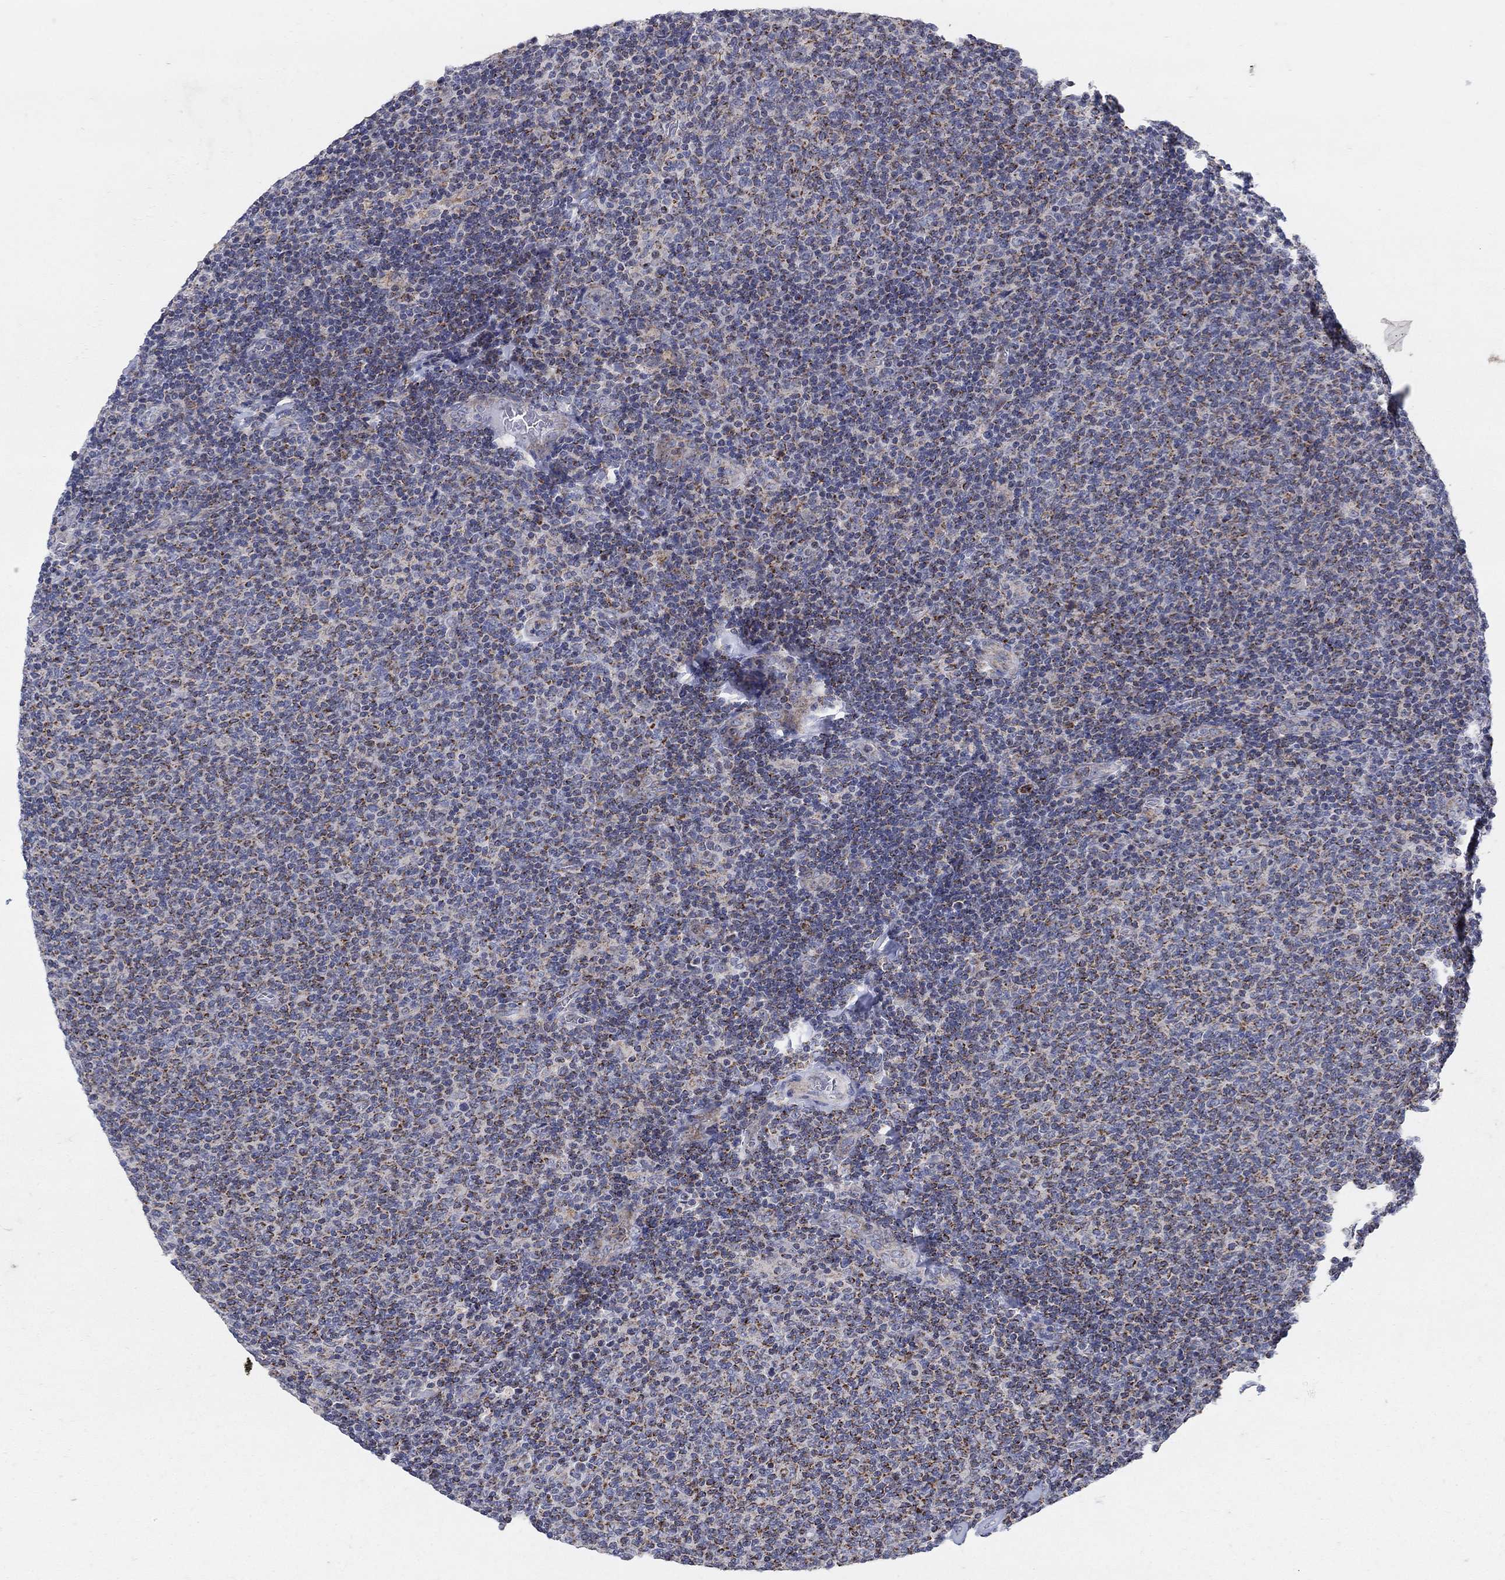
{"staining": {"intensity": "strong", "quantity": "25%-75%", "location": "cytoplasmic/membranous"}, "tissue": "lymphoma", "cell_type": "Tumor cells", "image_type": "cancer", "snomed": [{"axis": "morphology", "description": "Malignant lymphoma, non-Hodgkin's type, Low grade"}, {"axis": "topography", "description": "Lymph node"}], "caption": "Low-grade malignant lymphoma, non-Hodgkin's type stained with DAB IHC exhibits high levels of strong cytoplasmic/membranous staining in about 25%-75% of tumor cells. Nuclei are stained in blue.", "gene": "HMX2", "patient": {"sex": "male", "age": 52}}